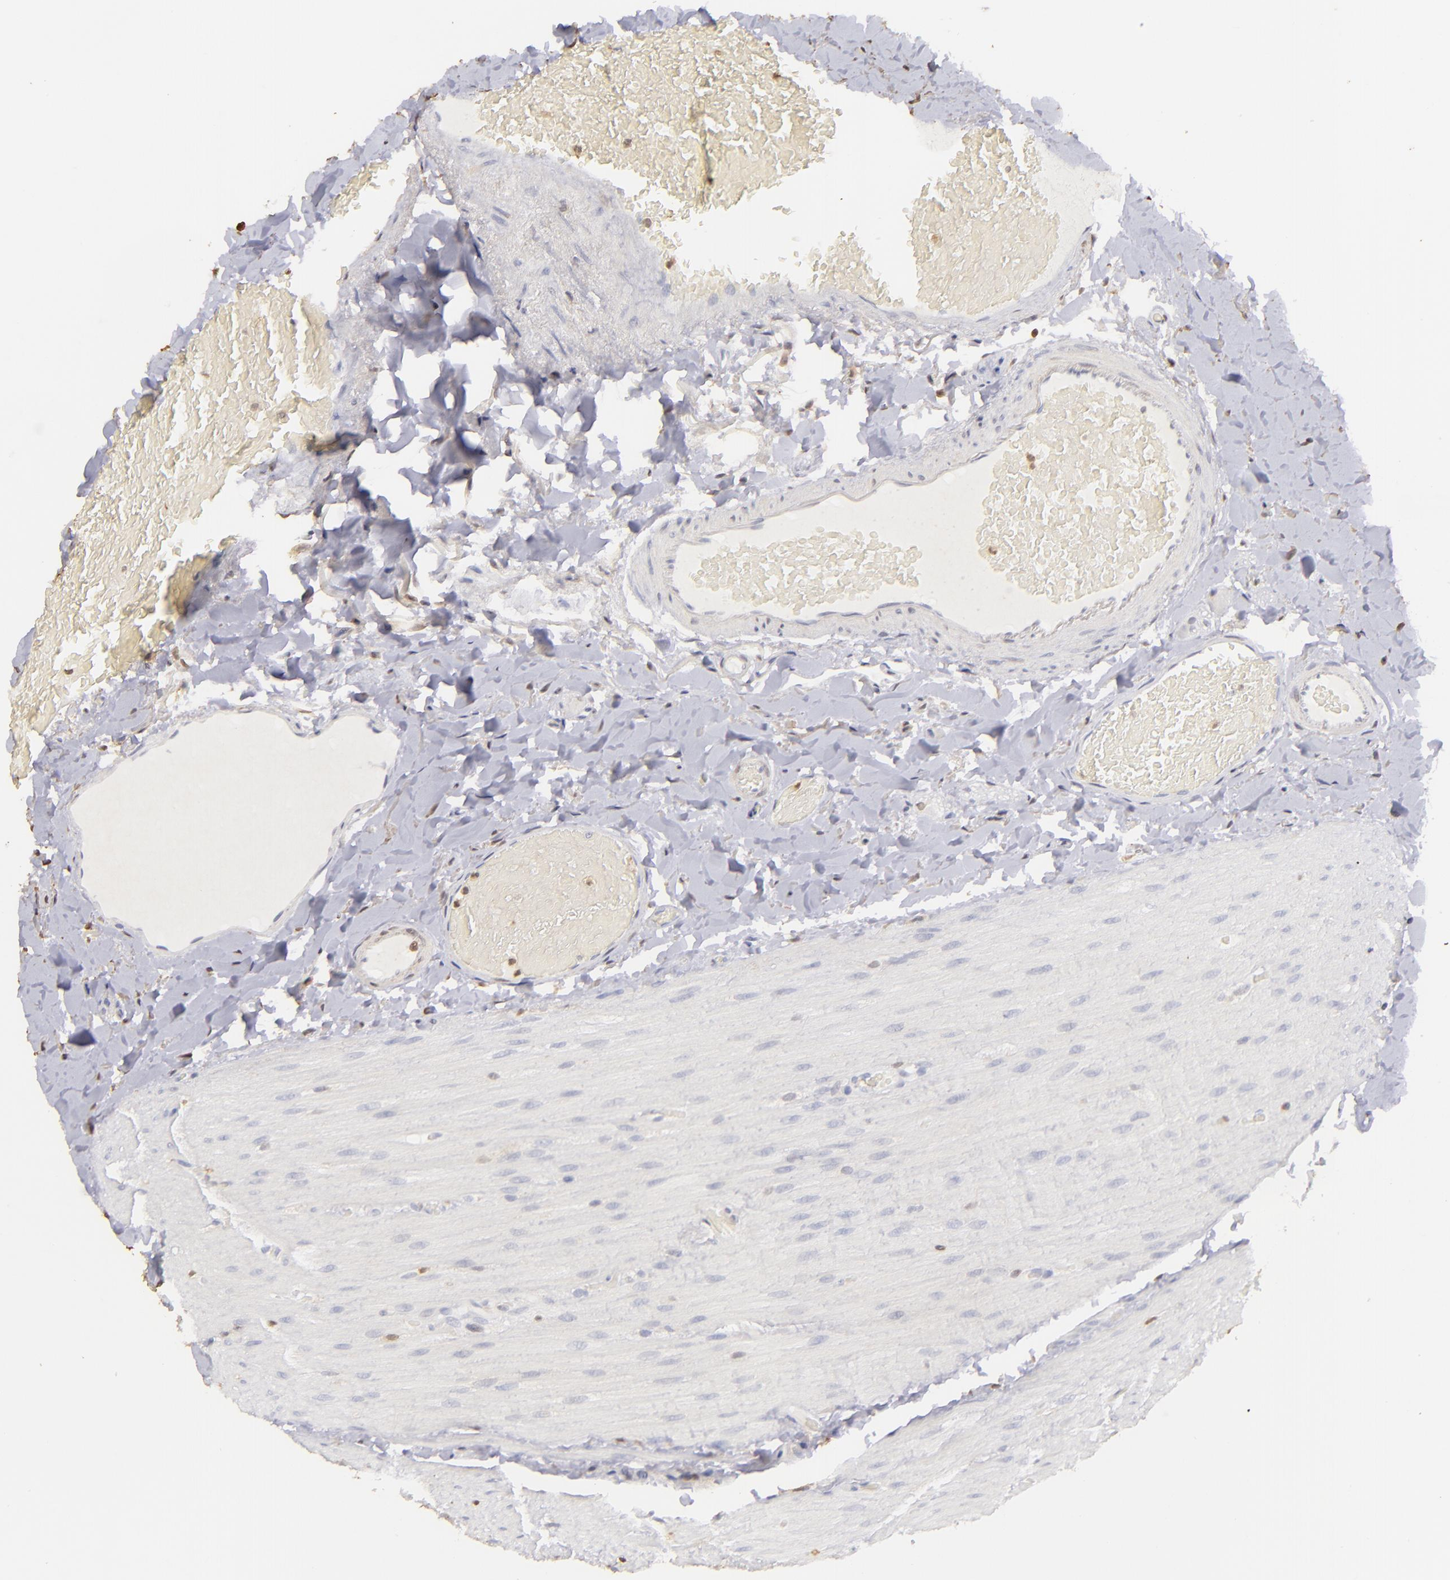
{"staining": {"intensity": "negative", "quantity": "none", "location": "none"}, "tissue": "duodenum", "cell_type": "Glandular cells", "image_type": "normal", "snomed": [{"axis": "morphology", "description": "Normal tissue, NOS"}, {"axis": "topography", "description": "Duodenum"}], "caption": "Duodenum stained for a protein using IHC shows no staining glandular cells.", "gene": "S100A2", "patient": {"sex": "male", "age": 66}}